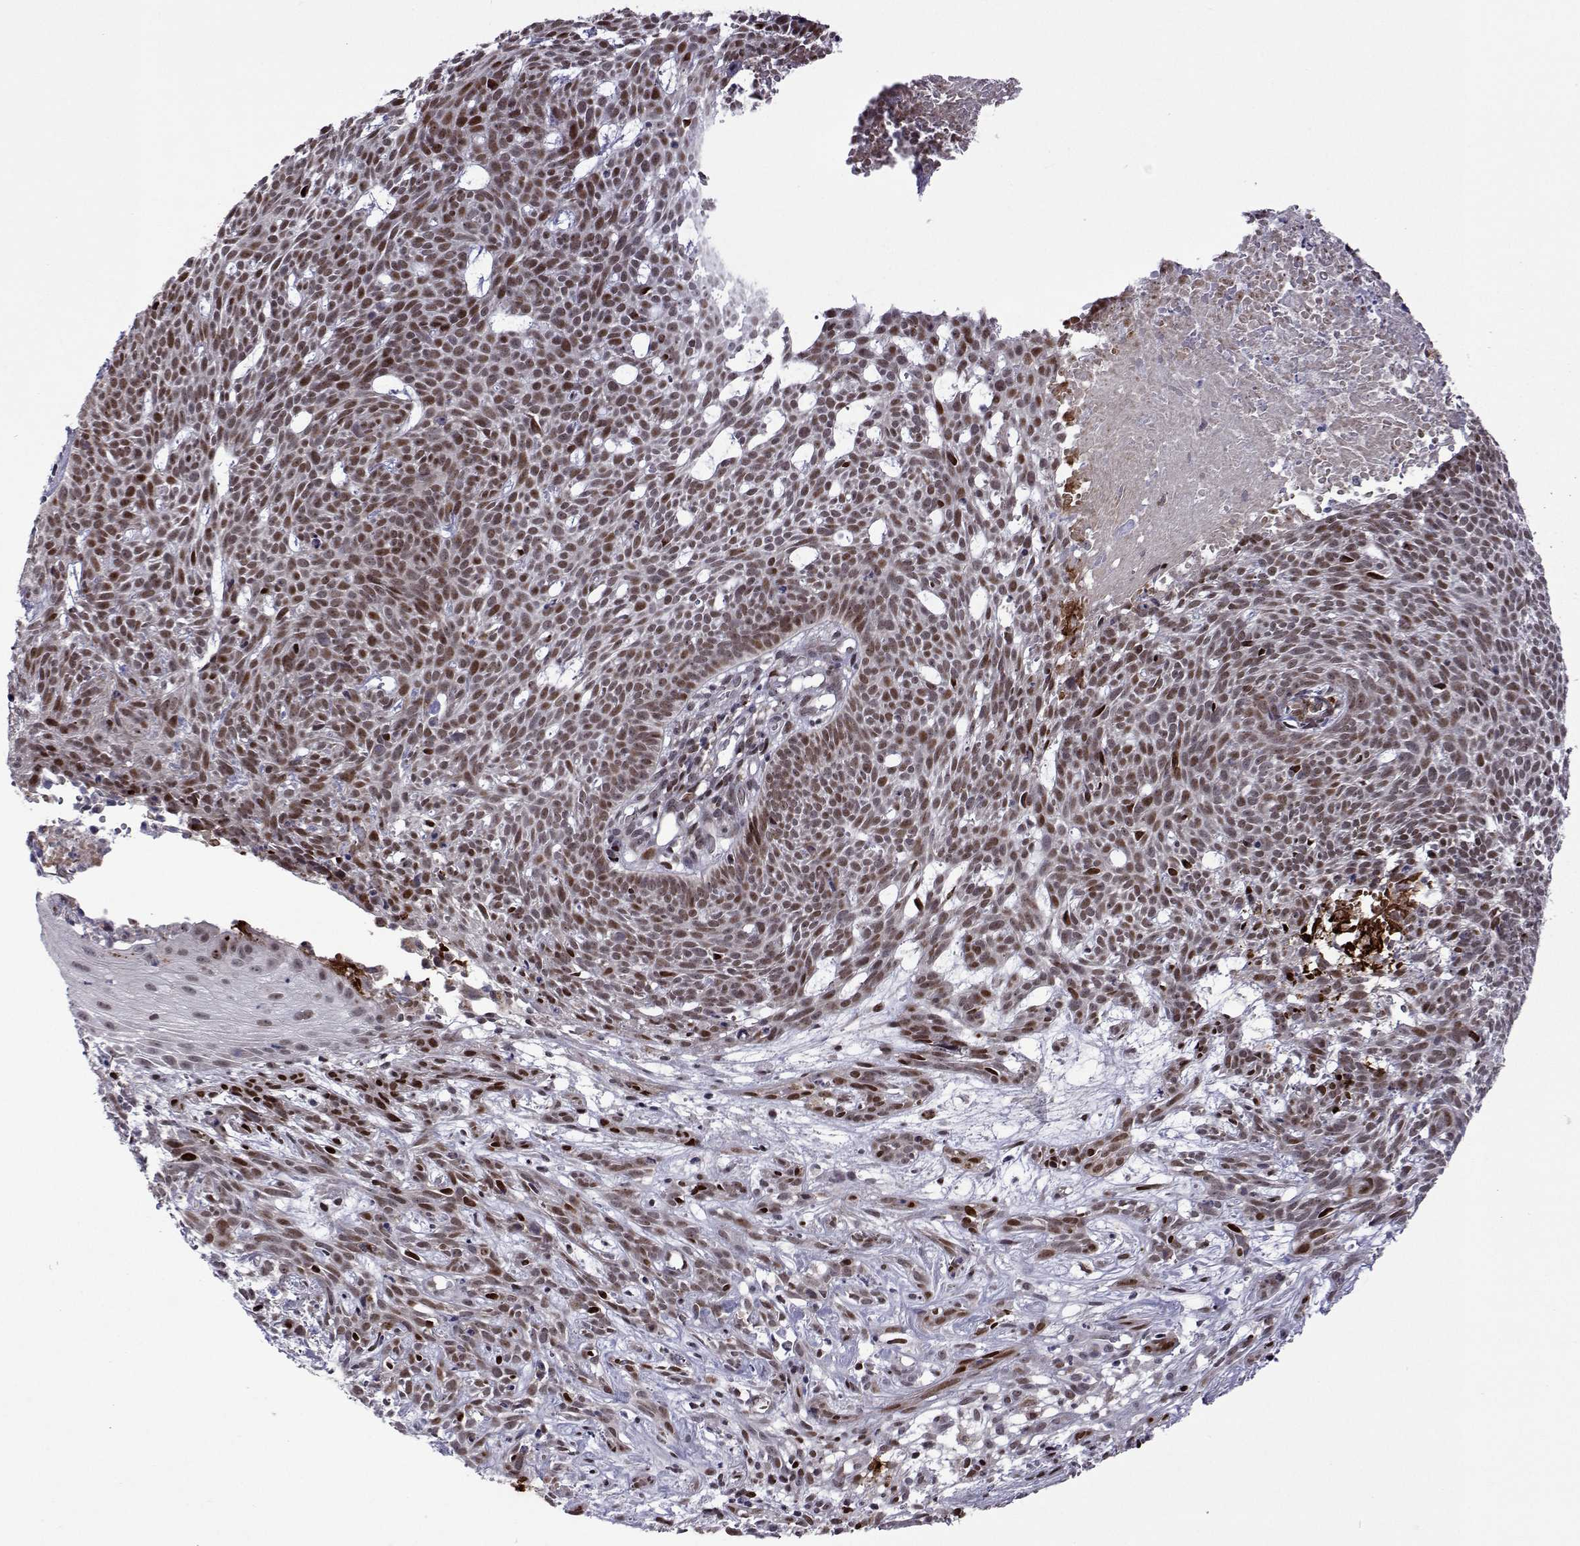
{"staining": {"intensity": "moderate", "quantity": ">75%", "location": "nuclear"}, "tissue": "skin cancer", "cell_type": "Tumor cells", "image_type": "cancer", "snomed": [{"axis": "morphology", "description": "Basal cell carcinoma"}, {"axis": "topography", "description": "Skin"}], "caption": "Skin basal cell carcinoma was stained to show a protein in brown. There is medium levels of moderate nuclear expression in approximately >75% of tumor cells.", "gene": "EFCAB3", "patient": {"sex": "male", "age": 59}}